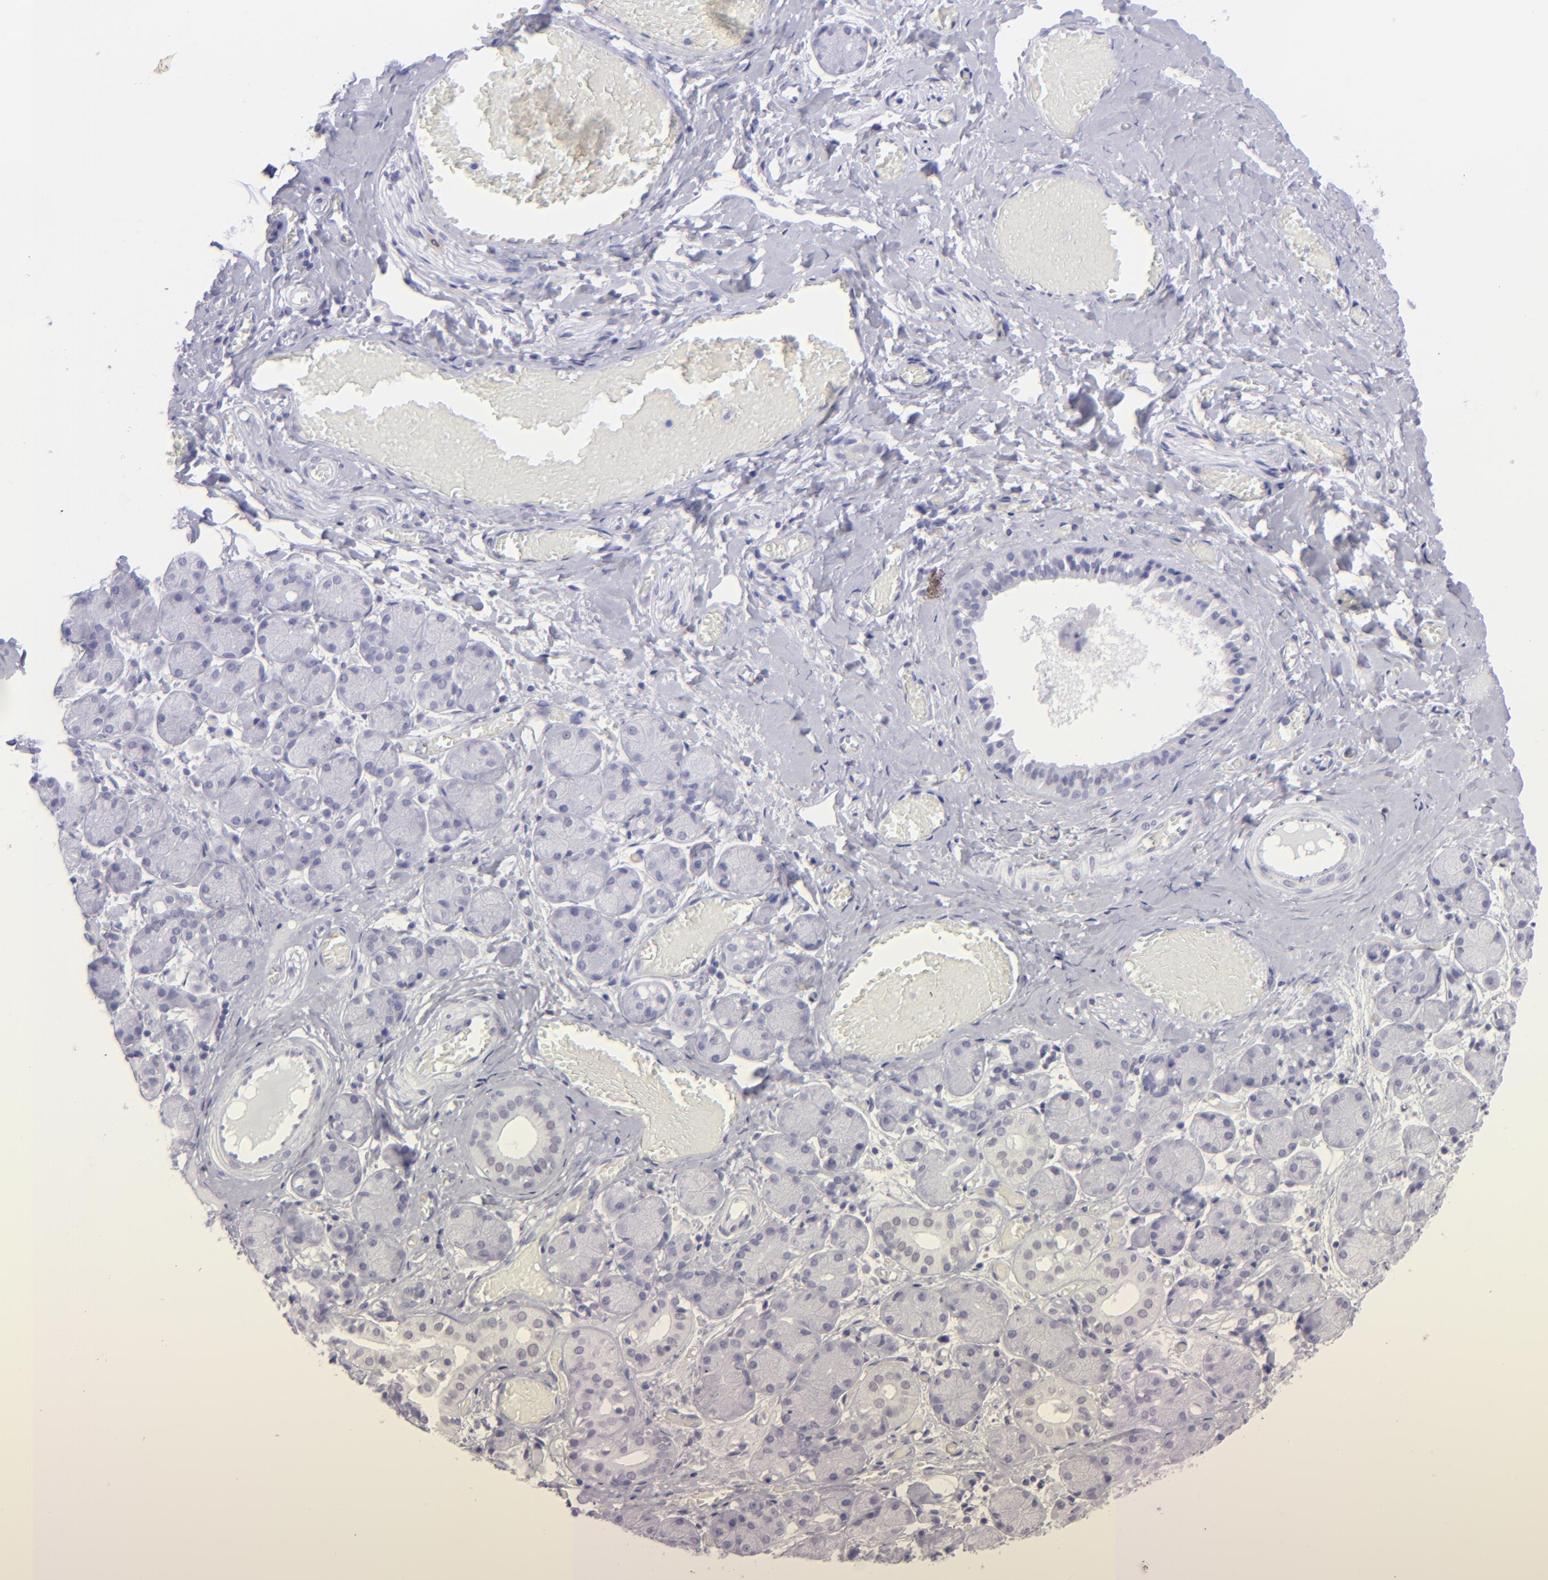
{"staining": {"intensity": "negative", "quantity": "none", "location": "none"}, "tissue": "salivary gland", "cell_type": "Glandular cells", "image_type": "normal", "snomed": [{"axis": "morphology", "description": "Normal tissue, NOS"}, {"axis": "topography", "description": "Salivary gland"}], "caption": "A histopathology image of salivary gland stained for a protein exhibits no brown staining in glandular cells.", "gene": "MITF", "patient": {"sex": "female", "age": 24}}